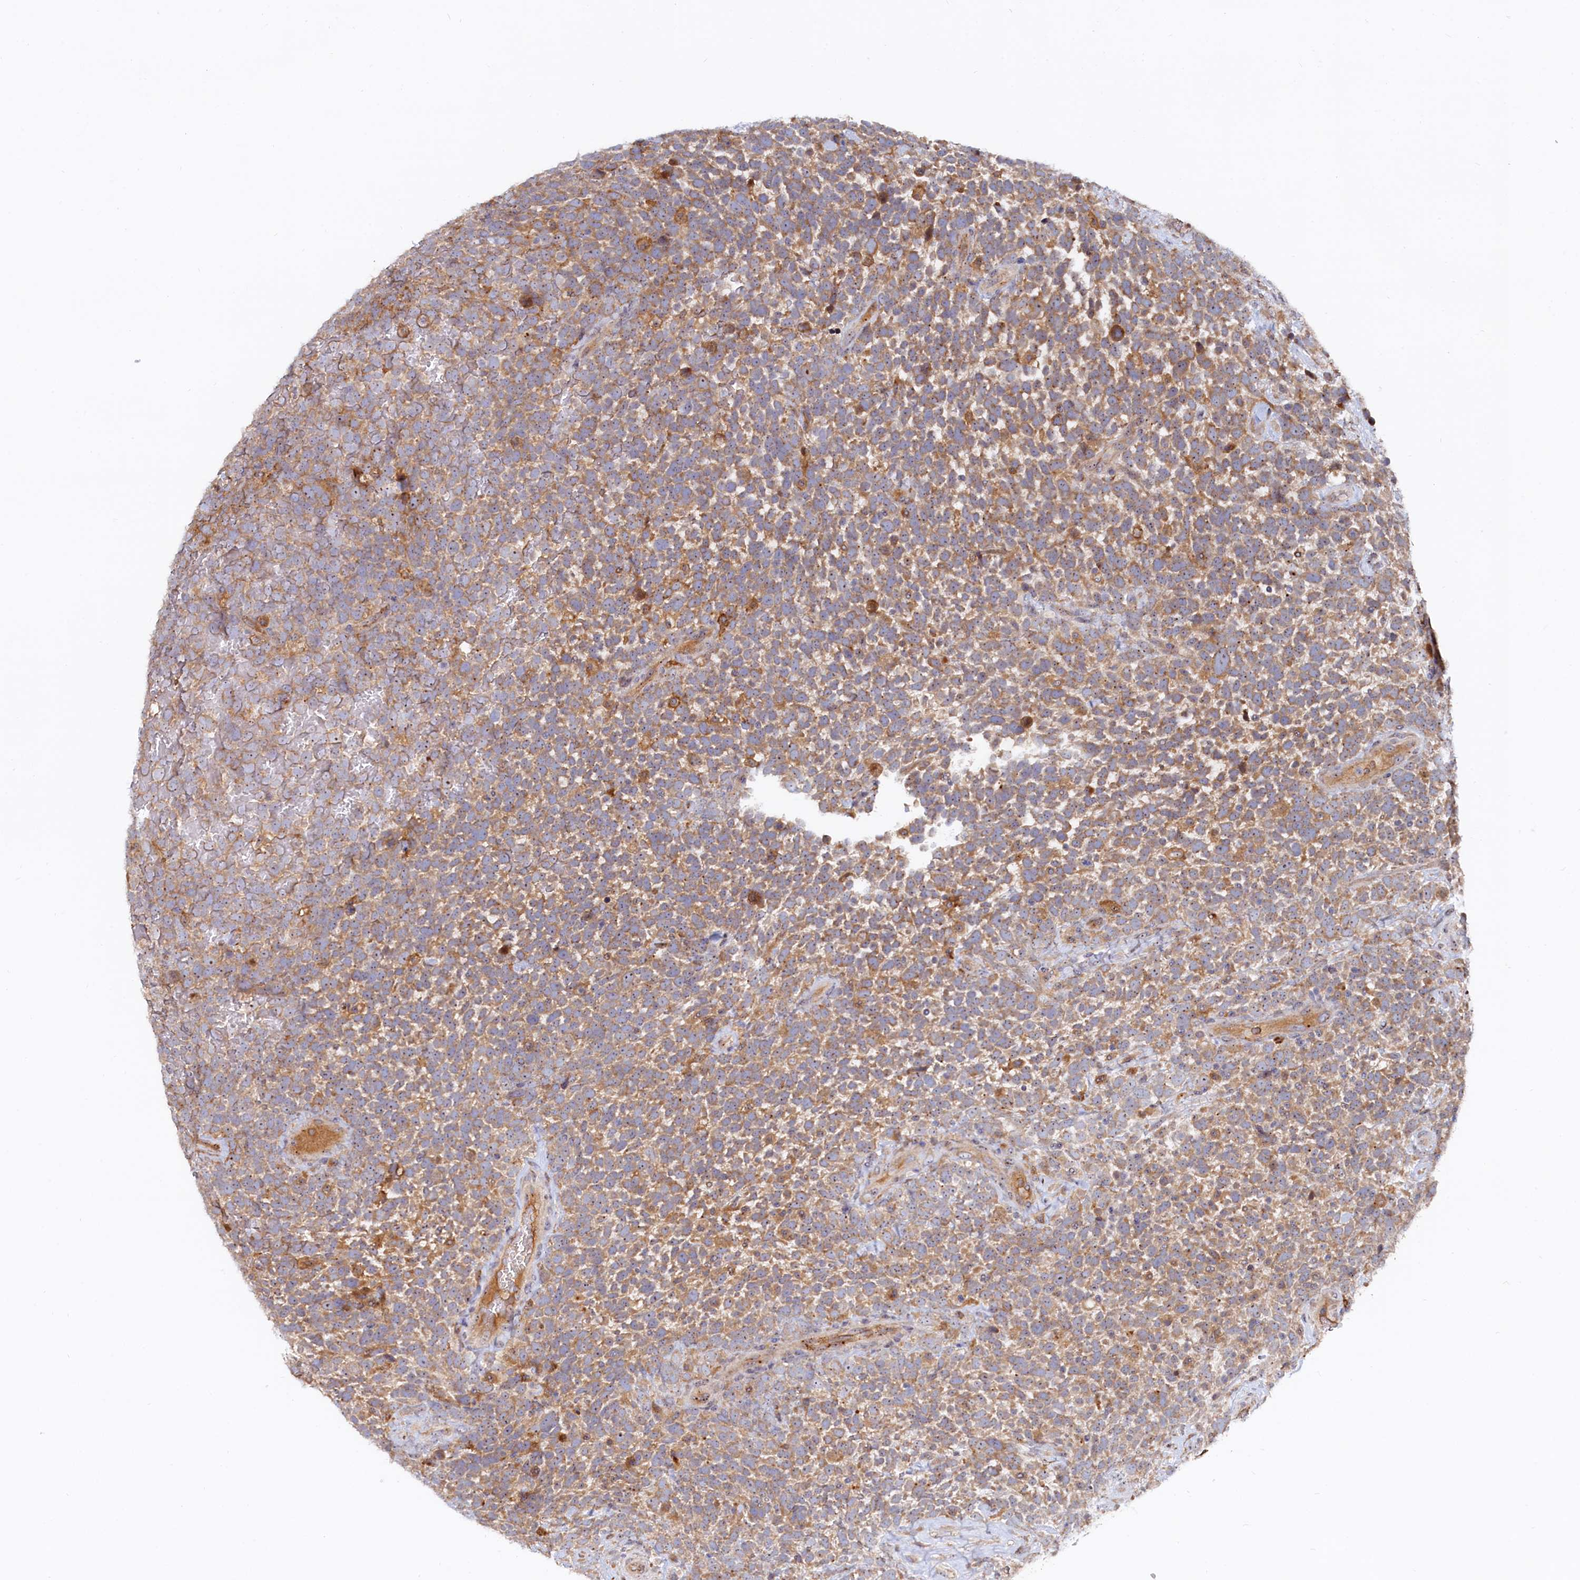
{"staining": {"intensity": "moderate", "quantity": ">75%", "location": "cytoplasmic/membranous,nuclear"}, "tissue": "urothelial cancer", "cell_type": "Tumor cells", "image_type": "cancer", "snomed": [{"axis": "morphology", "description": "Urothelial carcinoma, High grade"}, {"axis": "topography", "description": "Urinary bladder"}], "caption": "Immunohistochemical staining of human urothelial carcinoma (high-grade) demonstrates medium levels of moderate cytoplasmic/membranous and nuclear positivity in about >75% of tumor cells. Using DAB (3,3'-diaminobenzidine) (brown) and hematoxylin (blue) stains, captured at high magnification using brightfield microscopy.", "gene": "RGS7BP", "patient": {"sex": "female", "age": 82}}